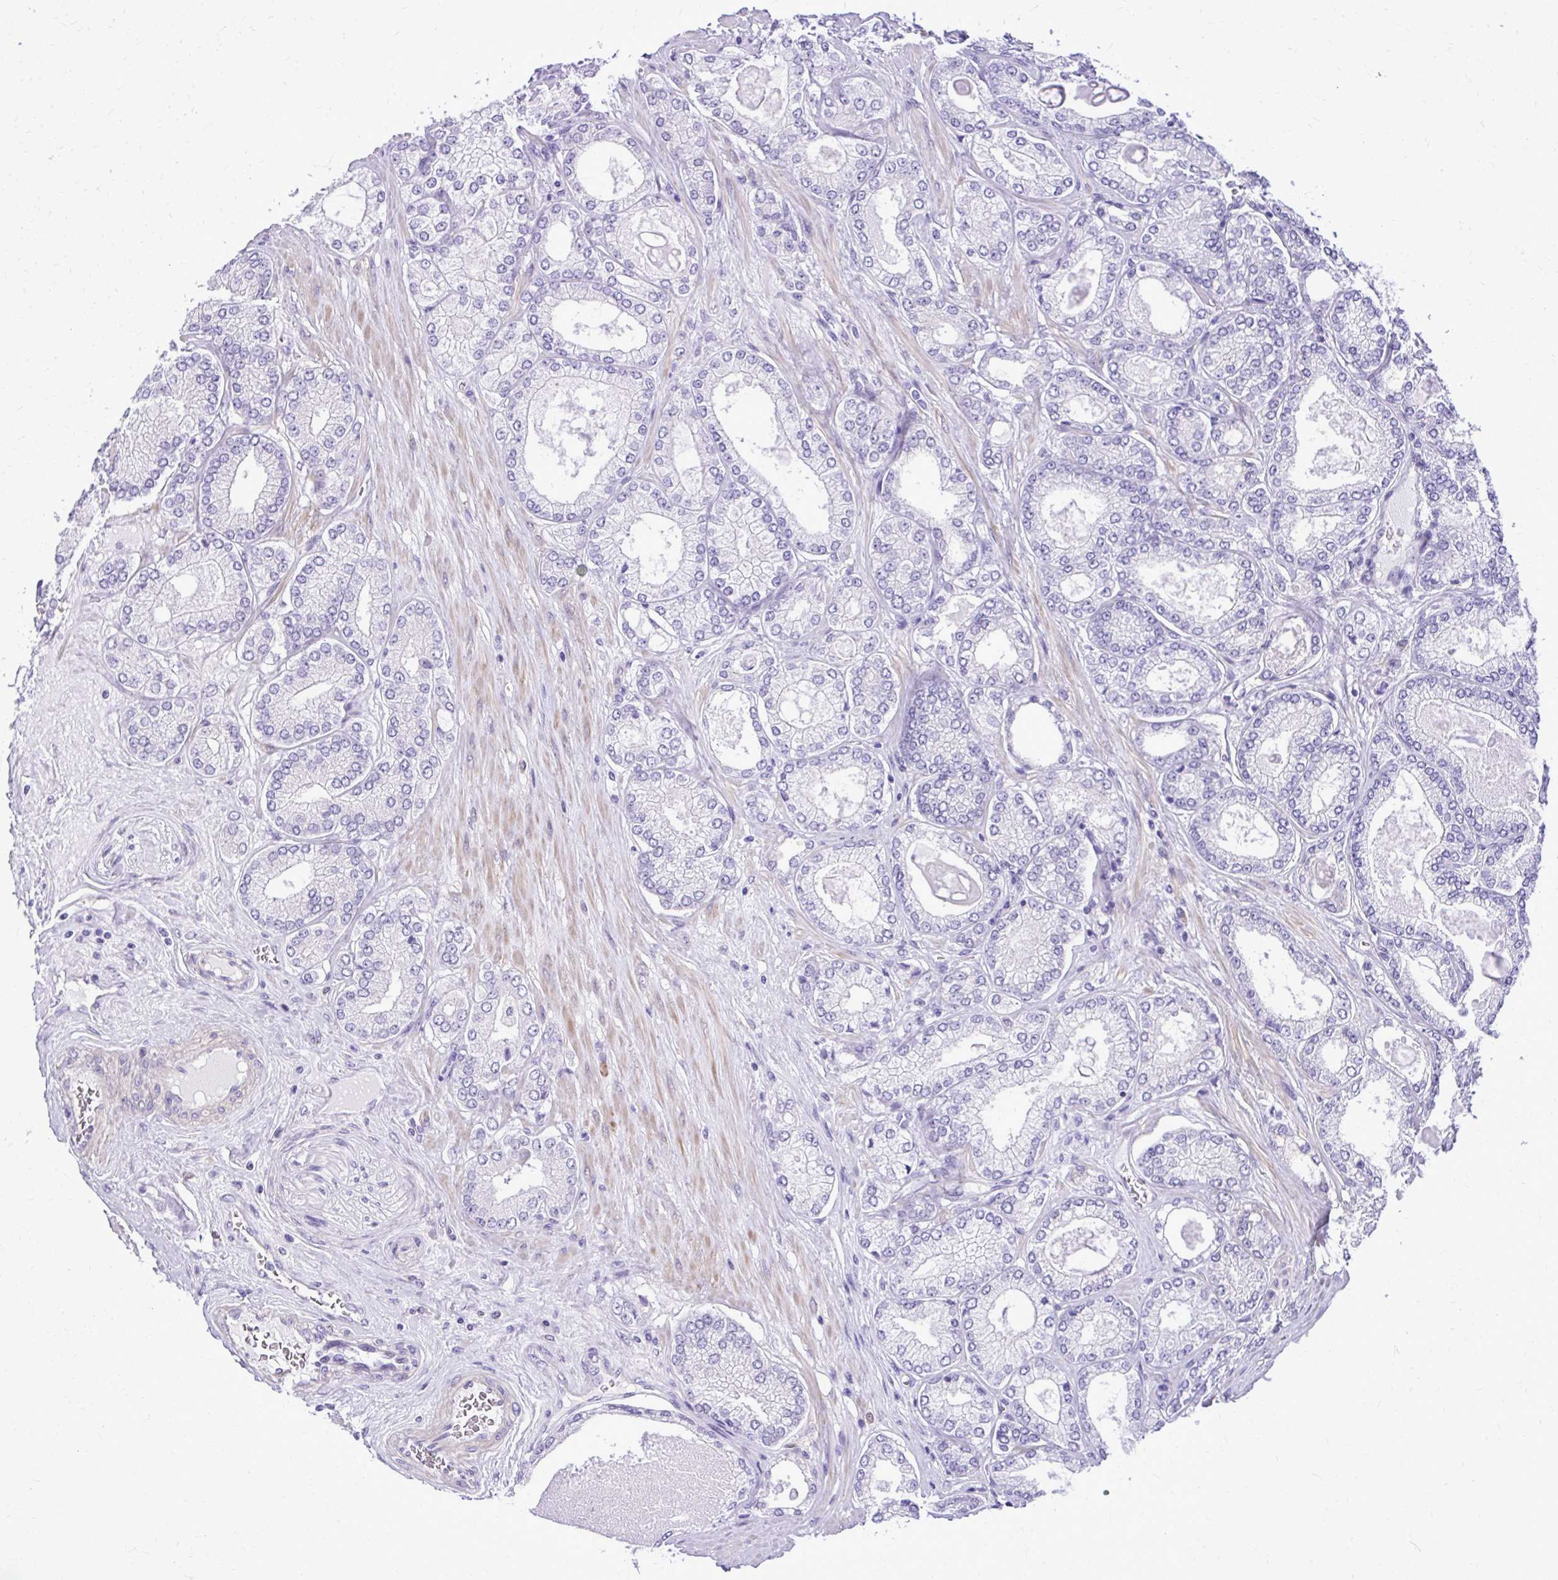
{"staining": {"intensity": "negative", "quantity": "none", "location": "none"}, "tissue": "prostate cancer", "cell_type": "Tumor cells", "image_type": "cancer", "snomed": [{"axis": "morphology", "description": "Adenocarcinoma, High grade"}, {"axis": "topography", "description": "Prostate"}], "caption": "Immunohistochemistry (IHC) image of neoplastic tissue: human prostate high-grade adenocarcinoma stained with DAB (3,3'-diaminobenzidine) shows no significant protein staining in tumor cells.", "gene": "RASL11B", "patient": {"sex": "male", "age": 68}}